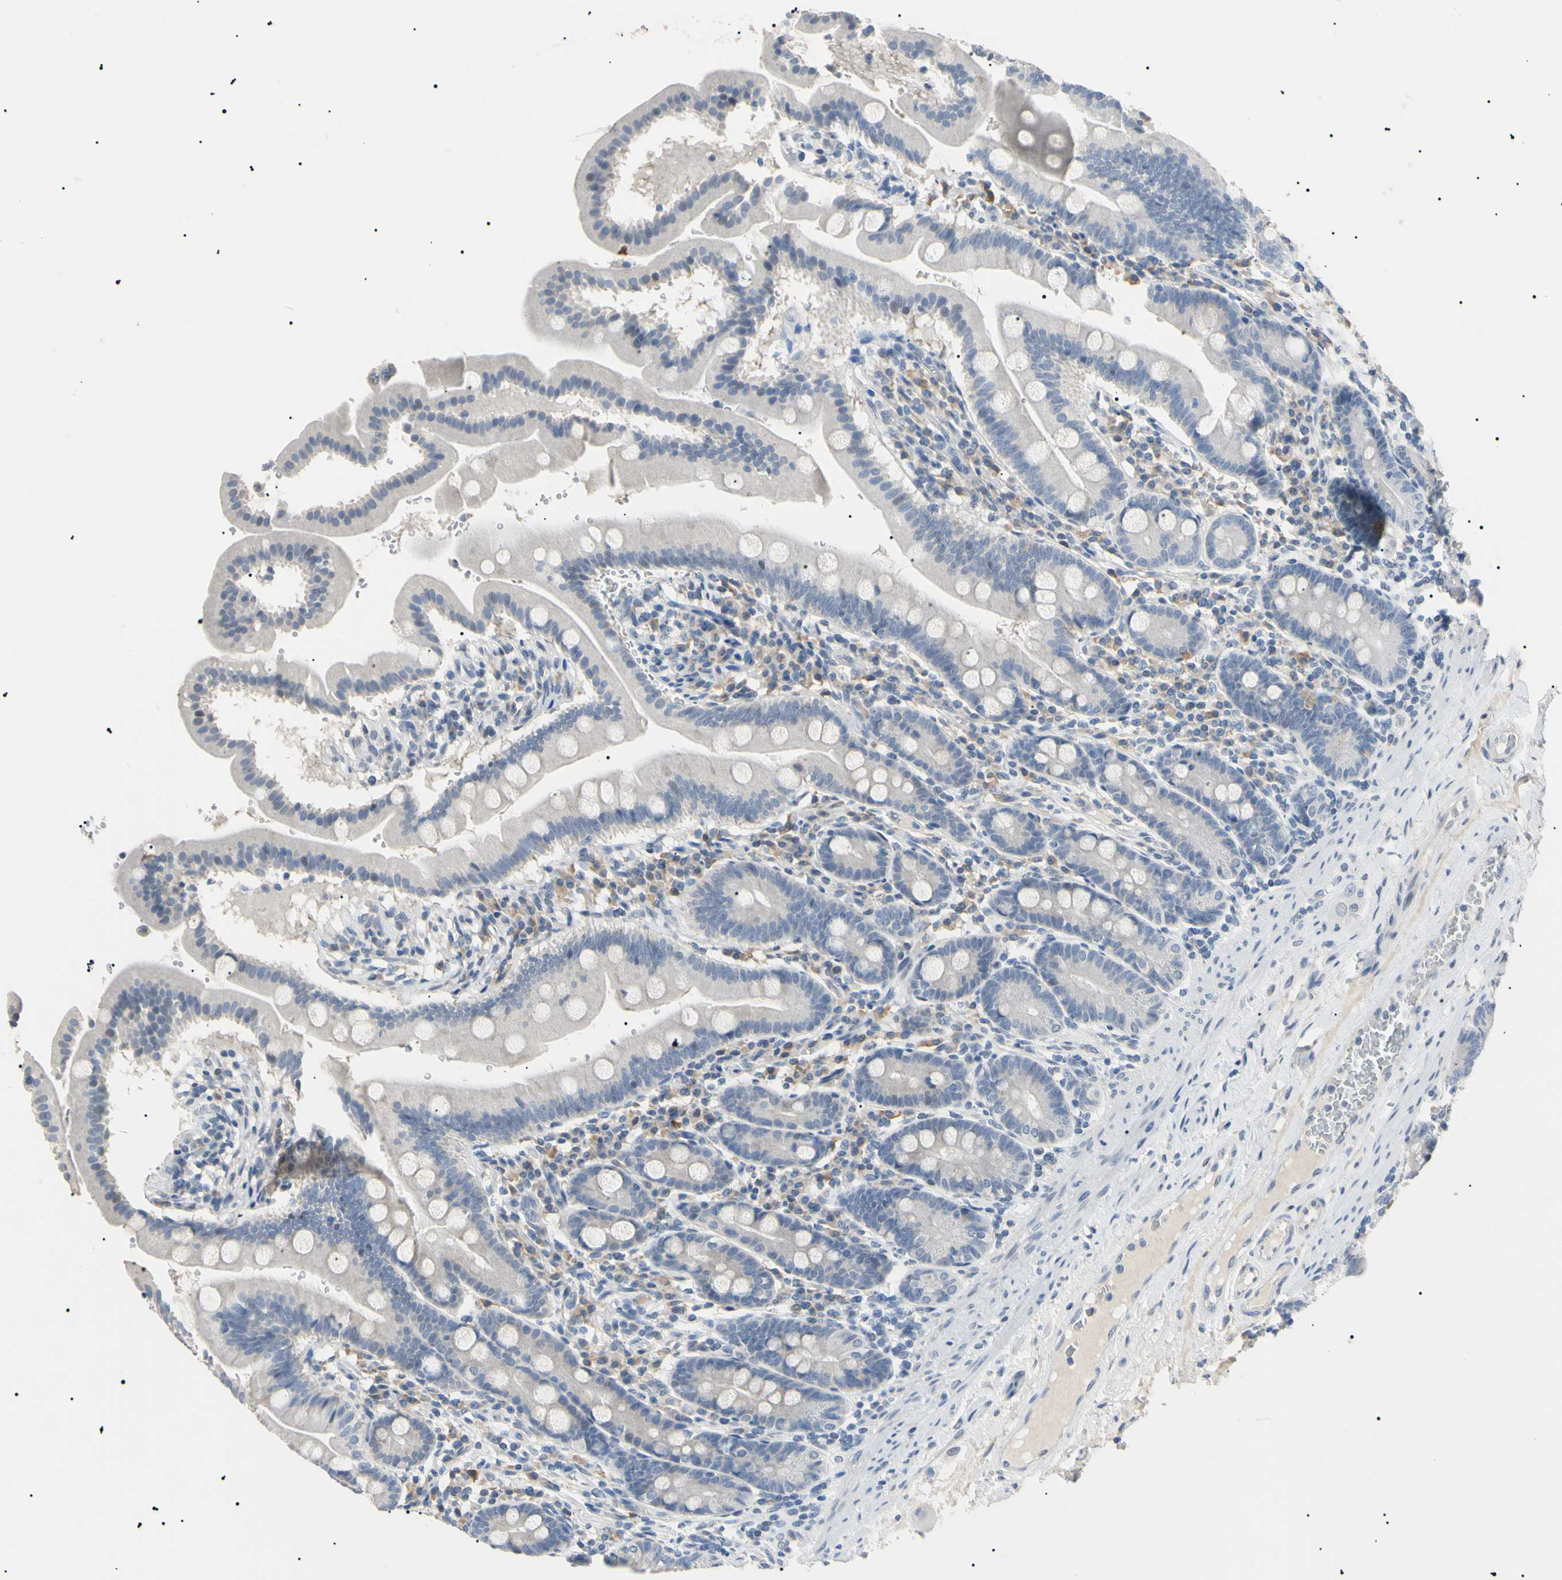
{"staining": {"intensity": "weak", "quantity": "<25%", "location": "cytoplasmic/membranous"}, "tissue": "duodenum", "cell_type": "Glandular cells", "image_type": "normal", "snomed": [{"axis": "morphology", "description": "Normal tissue, NOS"}, {"axis": "topography", "description": "Duodenum"}], "caption": "This is an immunohistochemistry micrograph of unremarkable duodenum. There is no expression in glandular cells.", "gene": "CGB3", "patient": {"sex": "male", "age": 50}}